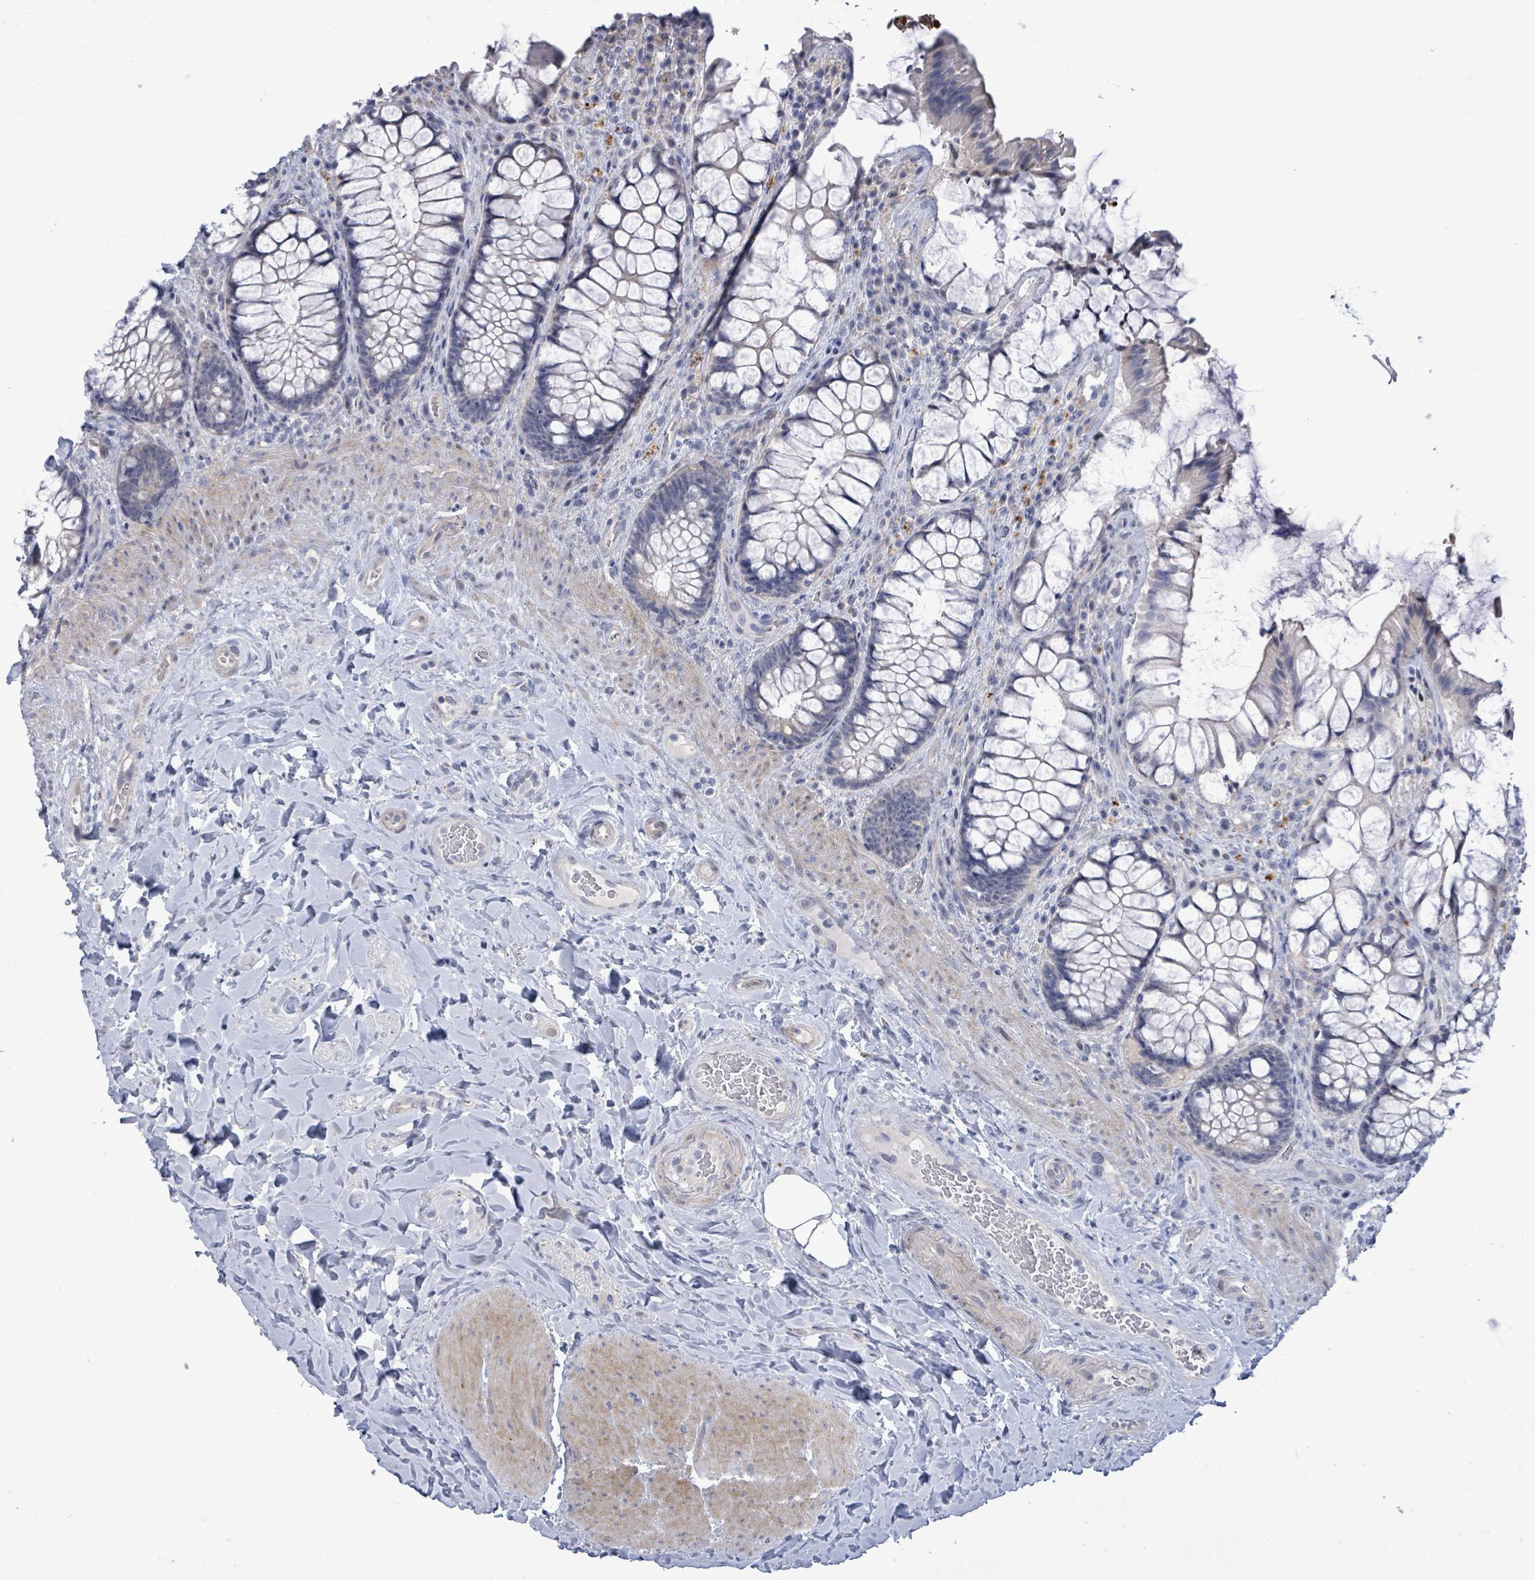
{"staining": {"intensity": "negative", "quantity": "none", "location": "none"}, "tissue": "rectum", "cell_type": "Glandular cells", "image_type": "normal", "snomed": [{"axis": "morphology", "description": "Normal tissue, NOS"}, {"axis": "topography", "description": "Rectum"}], "caption": "Immunohistochemical staining of benign human rectum shows no significant staining in glandular cells. (Immunohistochemistry (ihc), brightfield microscopy, high magnification).", "gene": "CT45A10", "patient": {"sex": "female", "age": 58}}